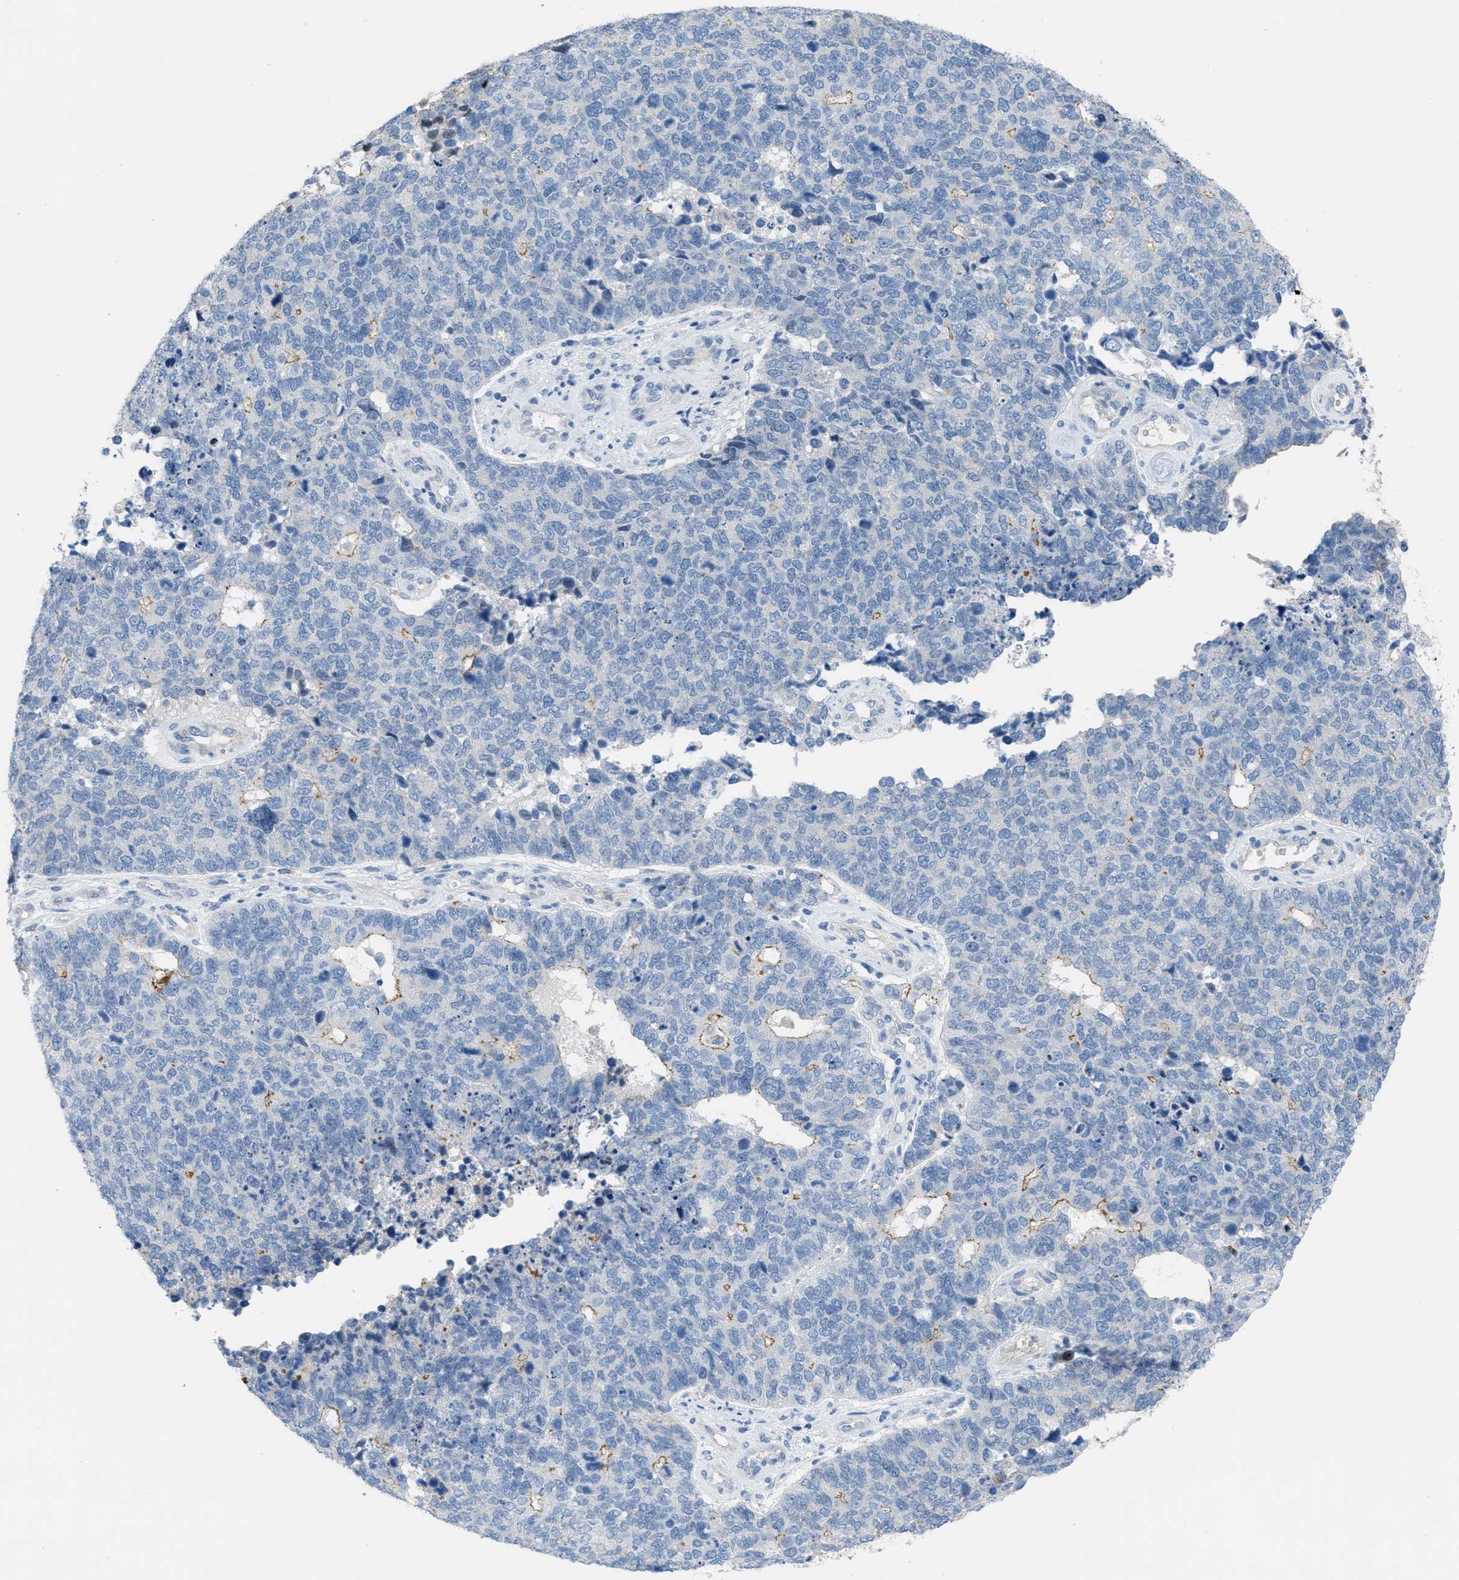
{"staining": {"intensity": "weak", "quantity": "<25%", "location": "cytoplasmic/membranous"}, "tissue": "cervical cancer", "cell_type": "Tumor cells", "image_type": "cancer", "snomed": [{"axis": "morphology", "description": "Squamous cell carcinoma, NOS"}, {"axis": "topography", "description": "Cervix"}], "caption": "IHC photomicrograph of neoplastic tissue: cervical cancer stained with DAB (3,3'-diaminobenzidine) reveals no significant protein staining in tumor cells.", "gene": "CRB3", "patient": {"sex": "female", "age": 63}}